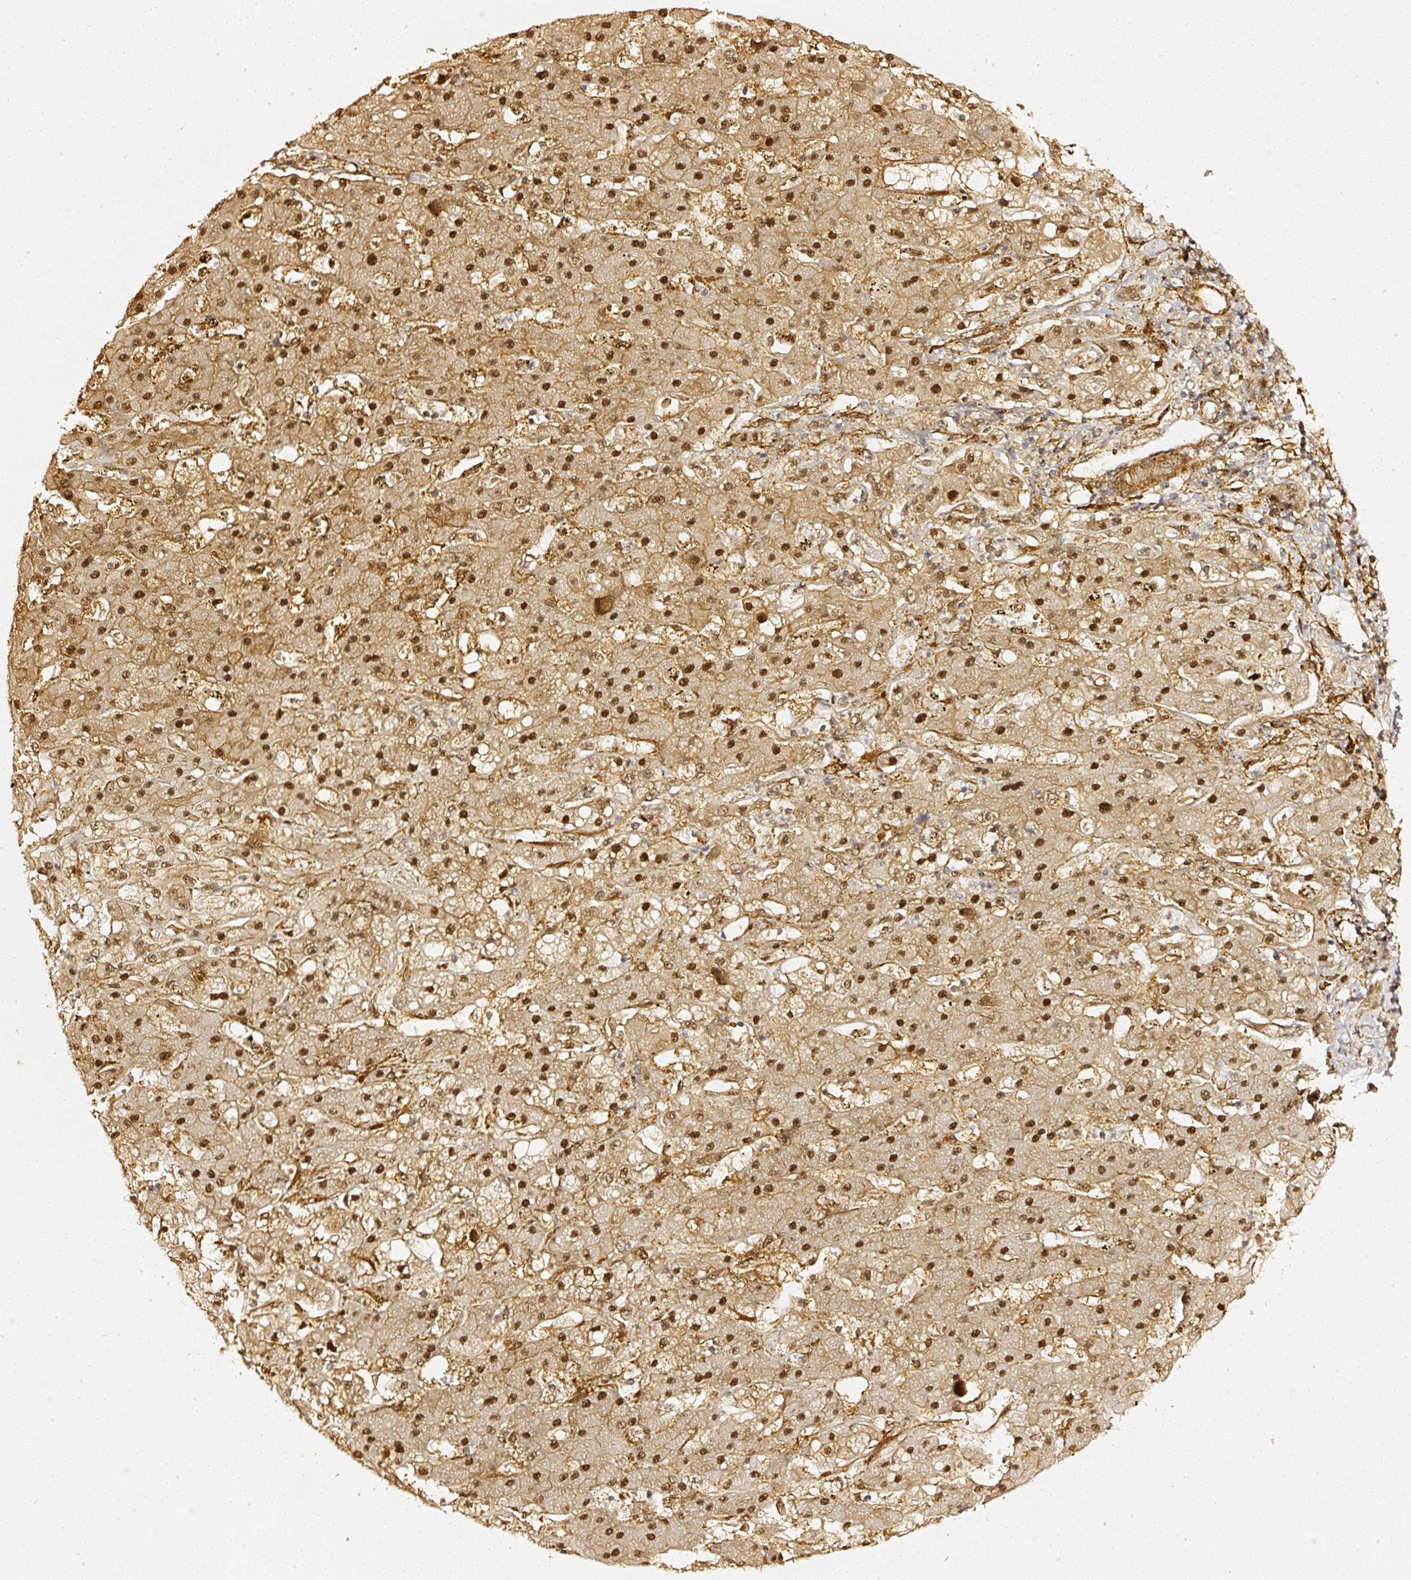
{"staining": {"intensity": "moderate", "quantity": ">75%", "location": "cytoplasmic/membranous,nuclear"}, "tissue": "liver cancer", "cell_type": "Tumor cells", "image_type": "cancer", "snomed": [{"axis": "morphology", "description": "Cholangiocarcinoma"}, {"axis": "topography", "description": "Liver"}], "caption": "There is medium levels of moderate cytoplasmic/membranous and nuclear positivity in tumor cells of liver cholangiocarcinoma, as demonstrated by immunohistochemical staining (brown color).", "gene": "PSMD1", "patient": {"sex": "male", "age": 67}}